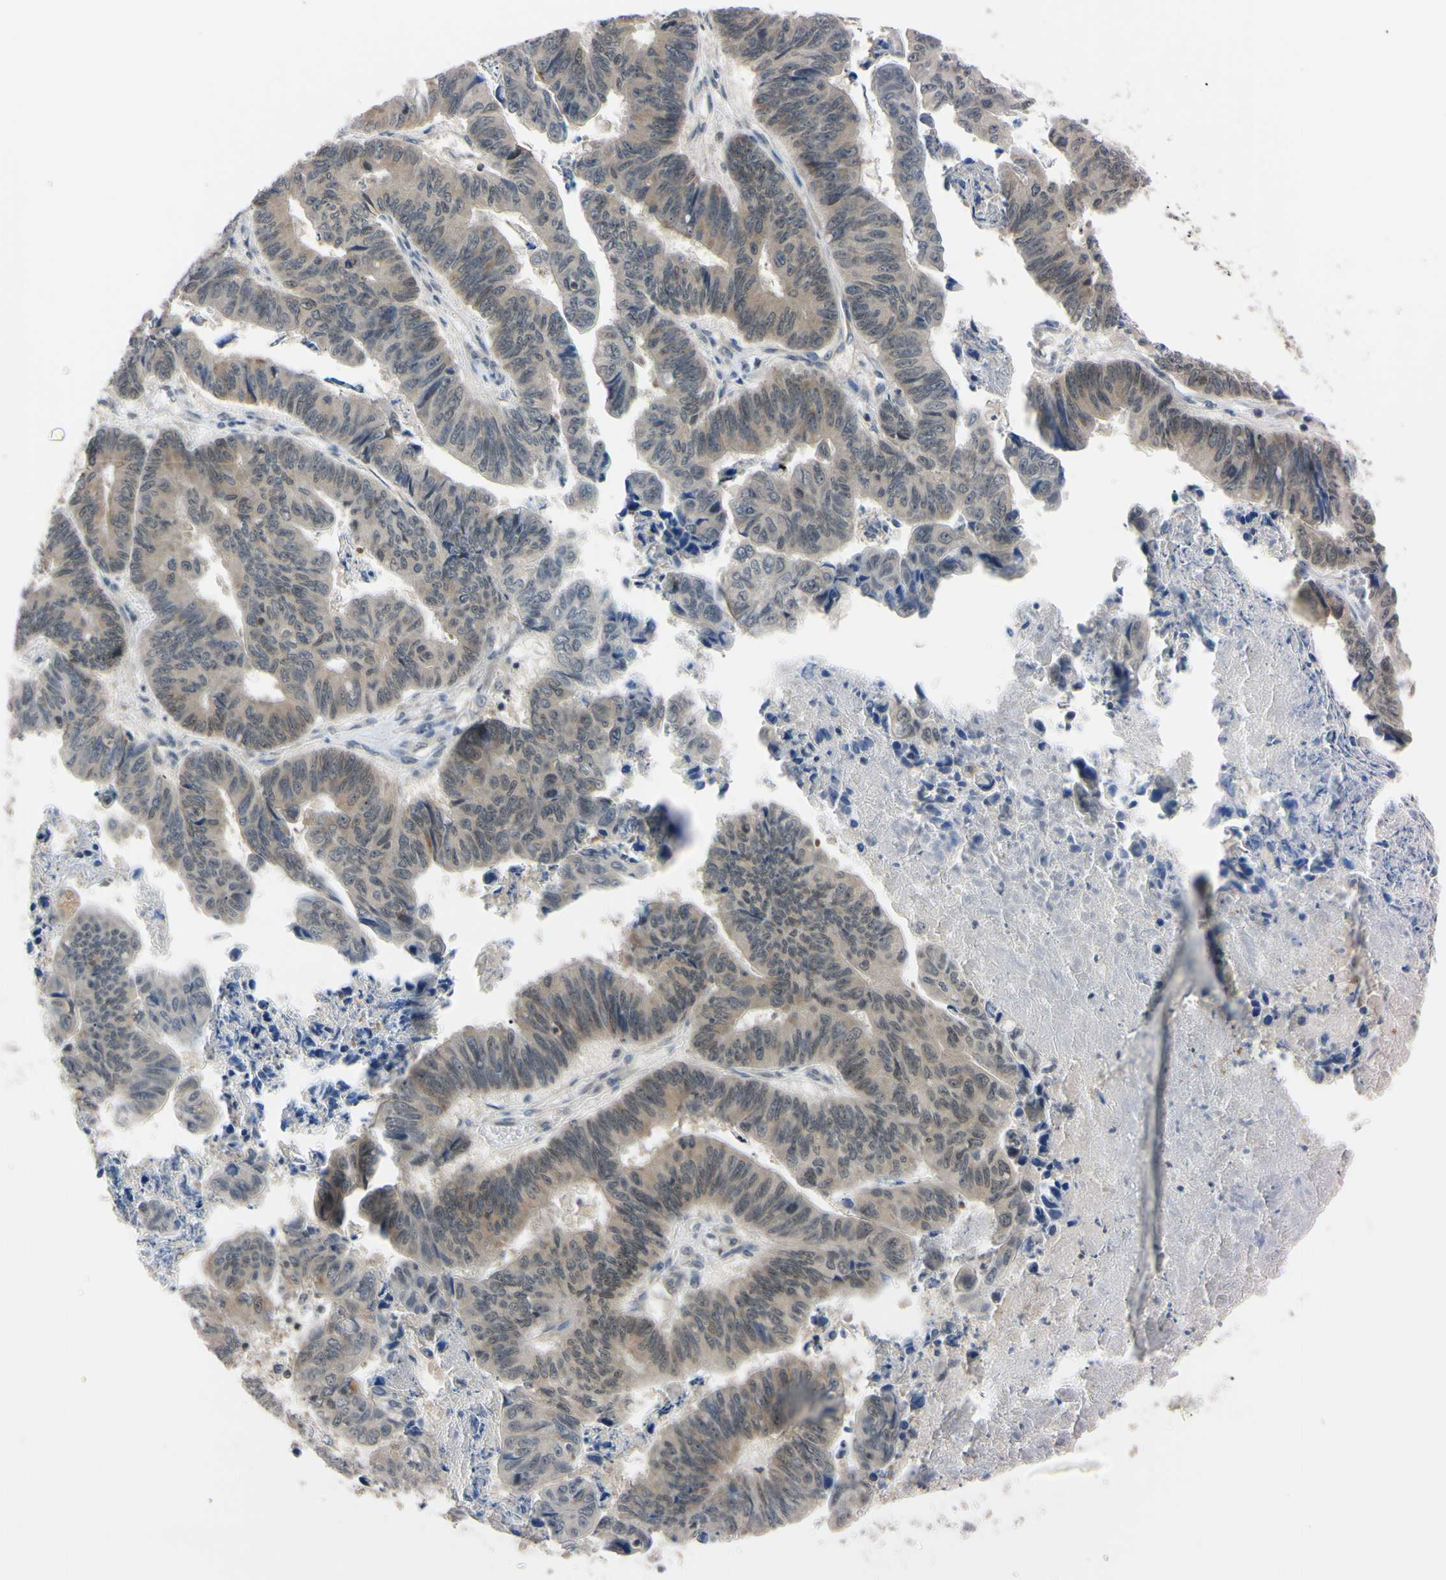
{"staining": {"intensity": "weak", "quantity": ">75%", "location": "cytoplasmic/membranous"}, "tissue": "stomach cancer", "cell_type": "Tumor cells", "image_type": "cancer", "snomed": [{"axis": "morphology", "description": "Adenocarcinoma, NOS"}, {"axis": "topography", "description": "Stomach, lower"}], "caption": "Adenocarcinoma (stomach) was stained to show a protein in brown. There is low levels of weak cytoplasmic/membranous expression in about >75% of tumor cells.", "gene": "UBE2I", "patient": {"sex": "male", "age": 77}}